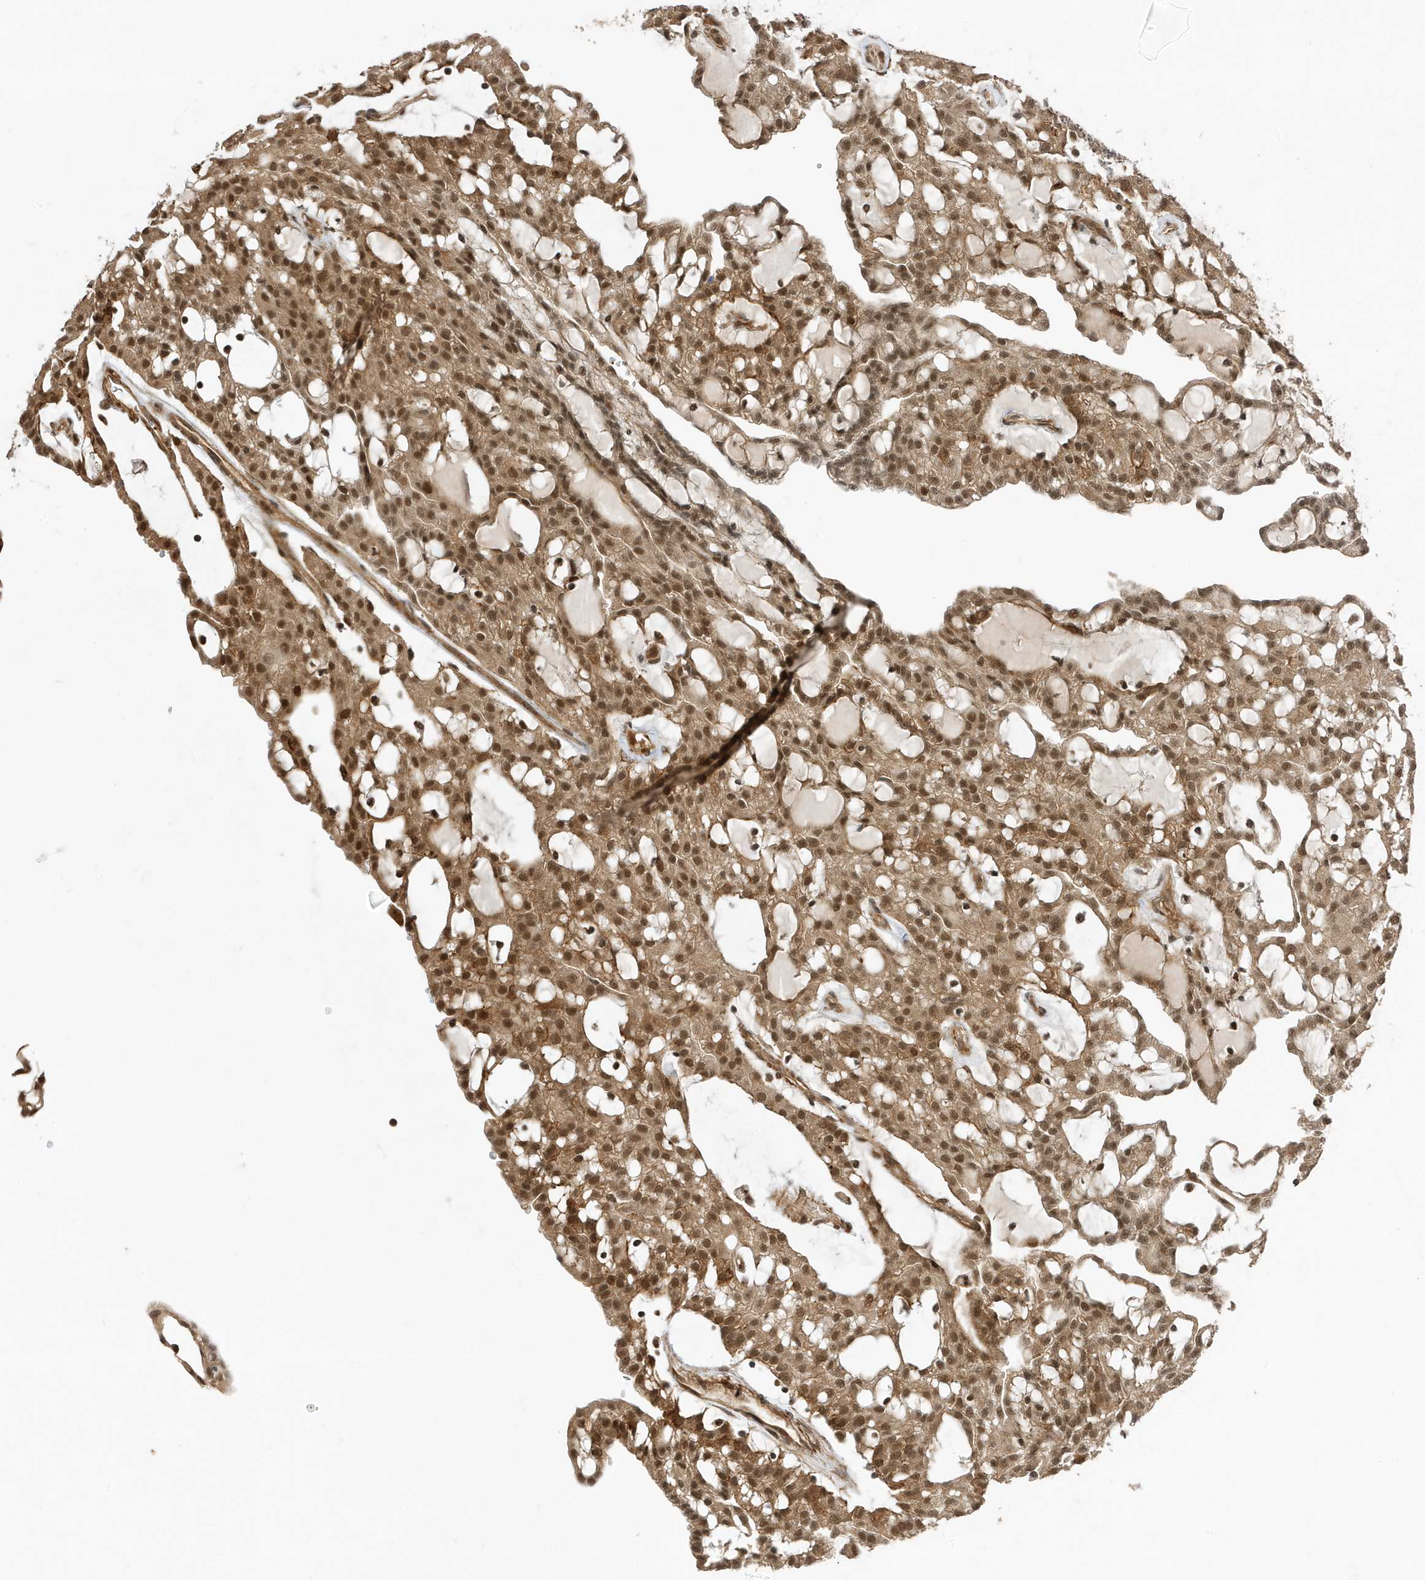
{"staining": {"intensity": "moderate", "quantity": ">75%", "location": "cytoplasmic/membranous,nuclear"}, "tissue": "renal cancer", "cell_type": "Tumor cells", "image_type": "cancer", "snomed": [{"axis": "morphology", "description": "Adenocarcinoma, NOS"}, {"axis": "topography", "description": "Kidney"}], "caption": "An immunohistochemistry photomicrograph of neoplastic tissue is shown. Protein staining in brown shows moderate cytoplasmic/membranous and nuclear positivity in renal cancer within tumor cells.", "gene": "MAST3", "patient": {"sex": "male", "age": 63}}